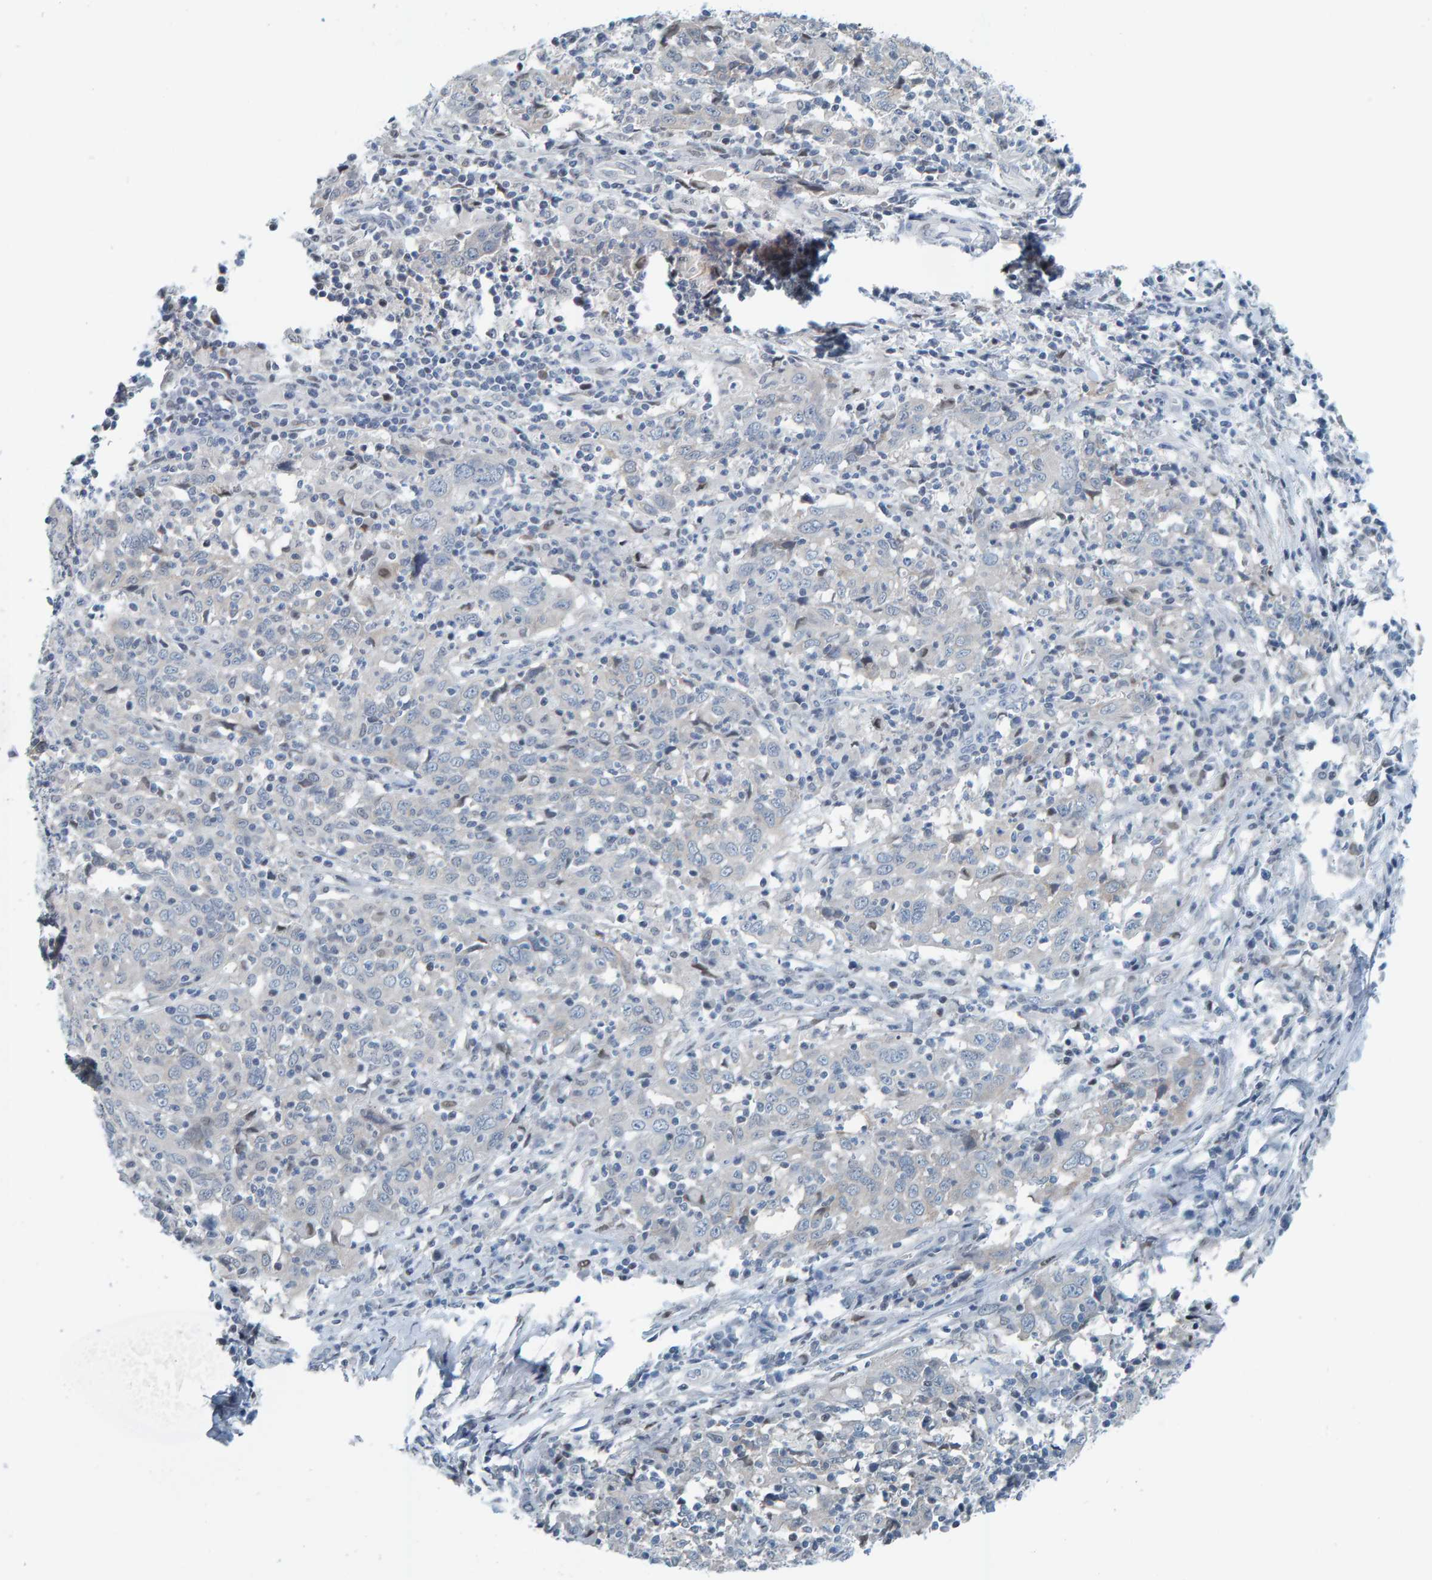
{"staining": {"intensity": "negative", "quantity": "none", "location": "none"}, "tissue": "cervical cancer", "cell_type": "Tumor cells", "image_type": "cancer", "snomed": [{"axis": "morphology", "description": "Squamous cell carcinoma, NOS"}, {"axis": "topography", "description": "Cervix"}], "caption": "IHC image of neoplastic tissue: cervical cancer stained with DAB exhibits no significant protein positivity in tumor cells.", "gene": "CNP", "patient": {"sex": "female", "age": 46}}